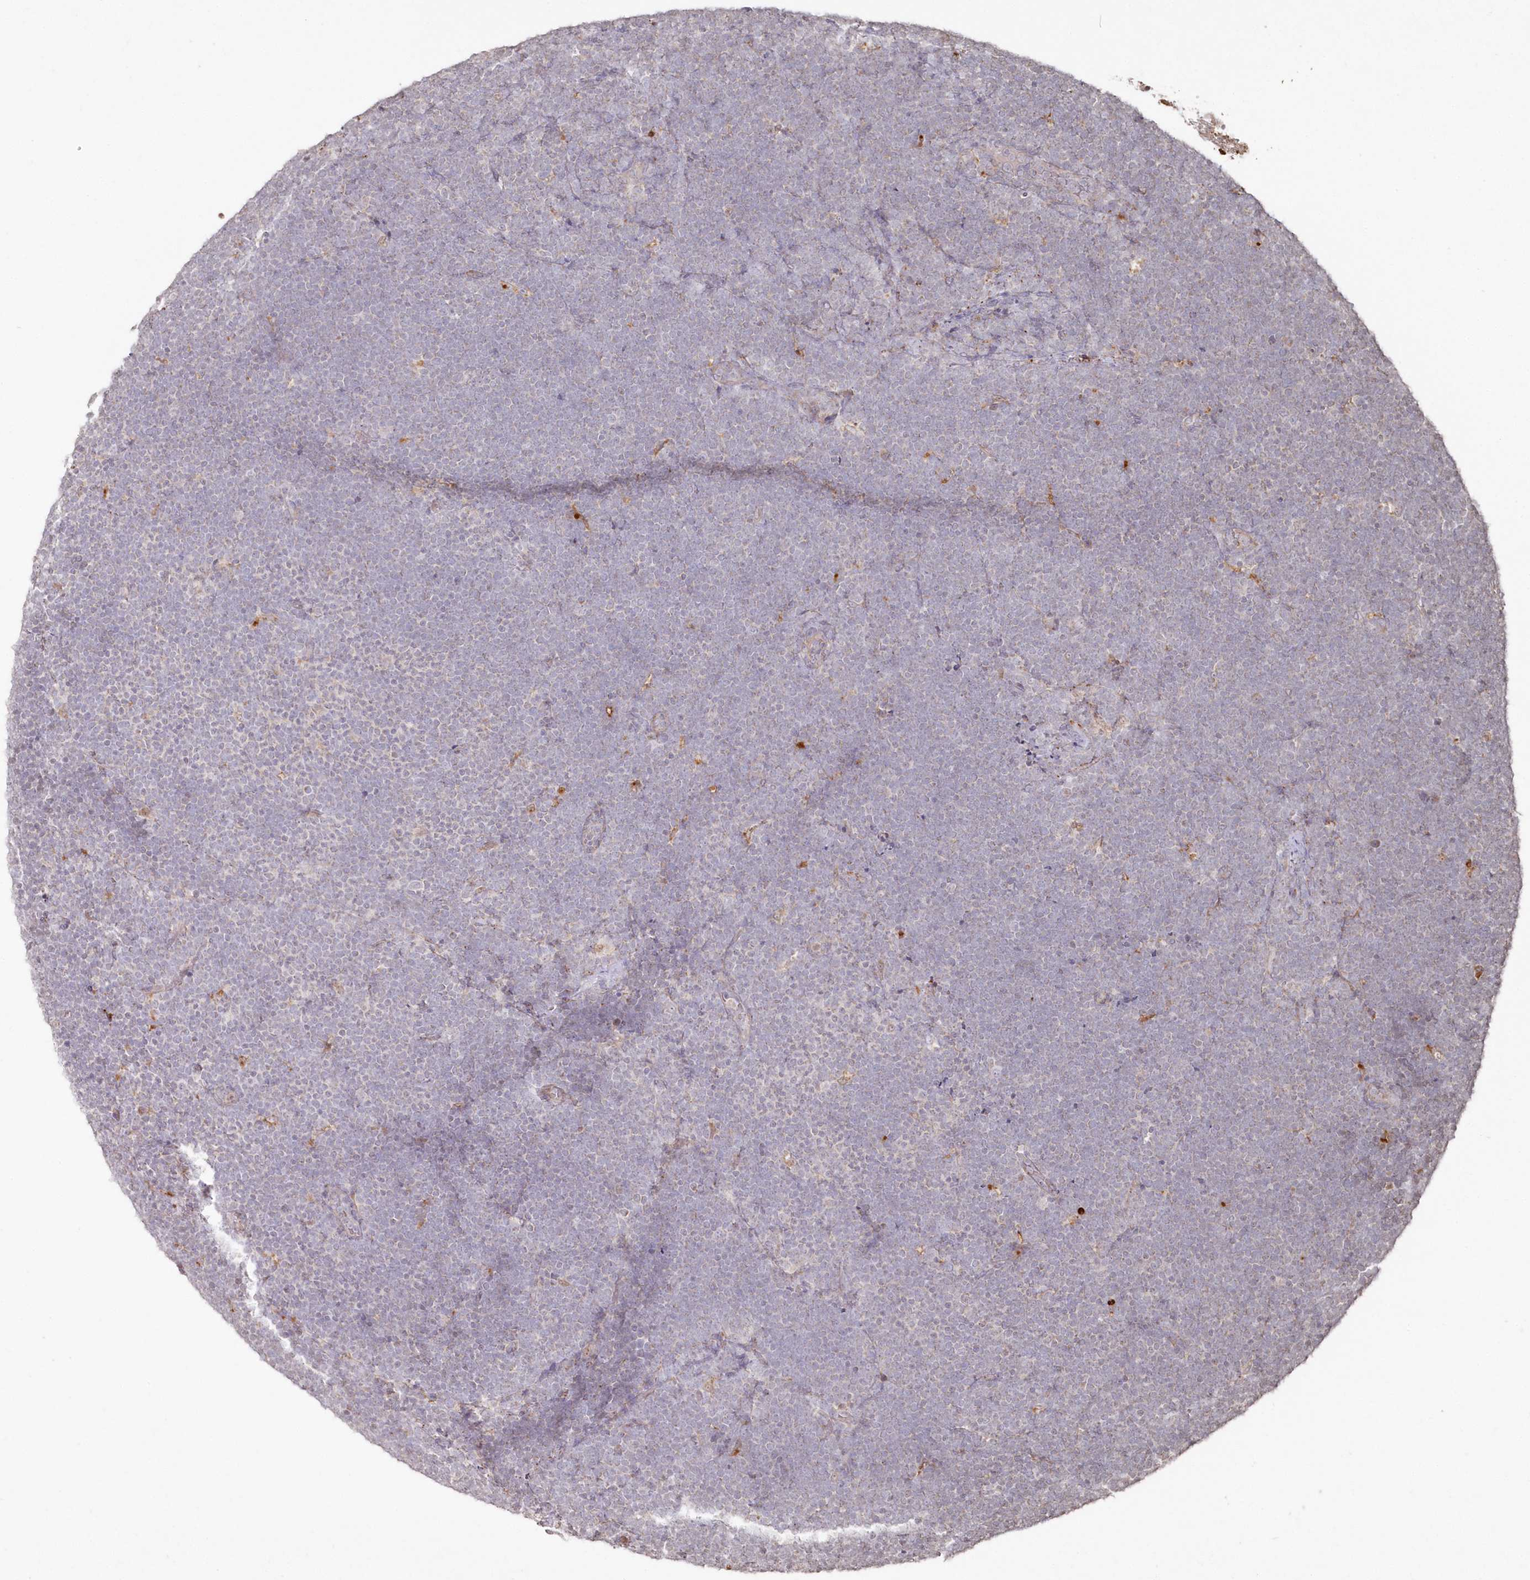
{"staining": {"intensity": "negative", "quantity": "none", "location": "none"}, "tissue": "lymphoma", "cell_type": "Tumor cells", "image_type": "cancer", "snomed": [{"axis": "morphology", "description": "Malignant lymphoma, non-Hodgkin's type, High grade"}, {"axis": "topography", "description": "Lymph node"}], "caption": "Tumor cells are negative for protein expression in human malignant lymphoma, non-Hodgkin's type (high-grade).", "gene": "ARSB", "patient": {"sex": "male", "age": 13}}